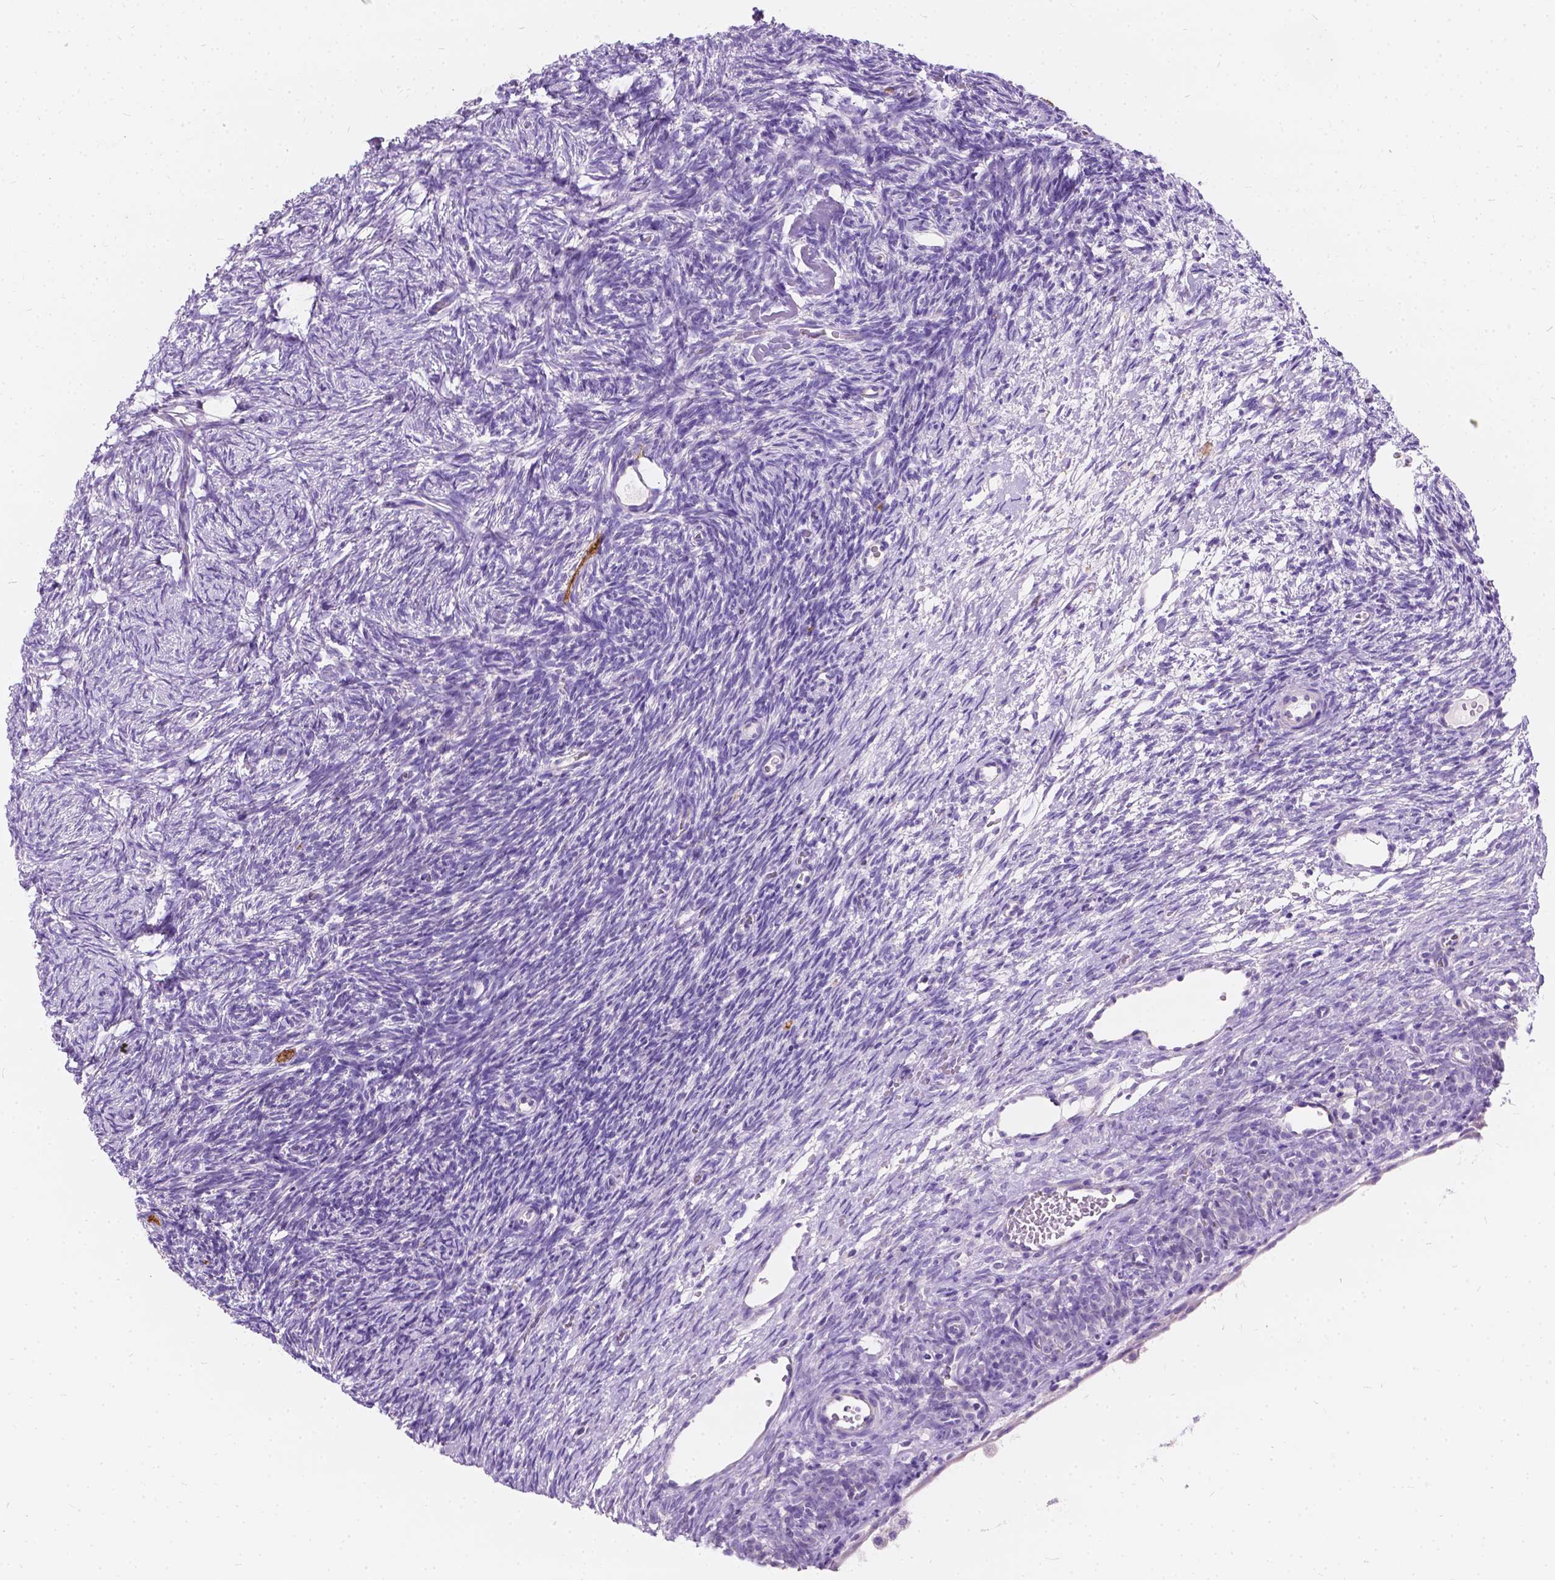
{"staining": {"intensity": "negative", "quantity": "none", "location": "none"}, "tissue": "ovary", "cell_type": "Follicle cells", "image_type": "normal", "snomed": [{"axis": "morphology", "description": "Normal tissue, NOS"}, {"axis": "topography", "description": "Ovary"}], "caption": "The image displays no staining of follicle cells in unremarkable ovary. The staining was performed using DAB to visualize the protein expression in brown, while the nuclei were stained in blue with hematoxylin (Magnification: 20x).", "gene": "GNAO1", "patient": {"sex": "female", "age": 34}}